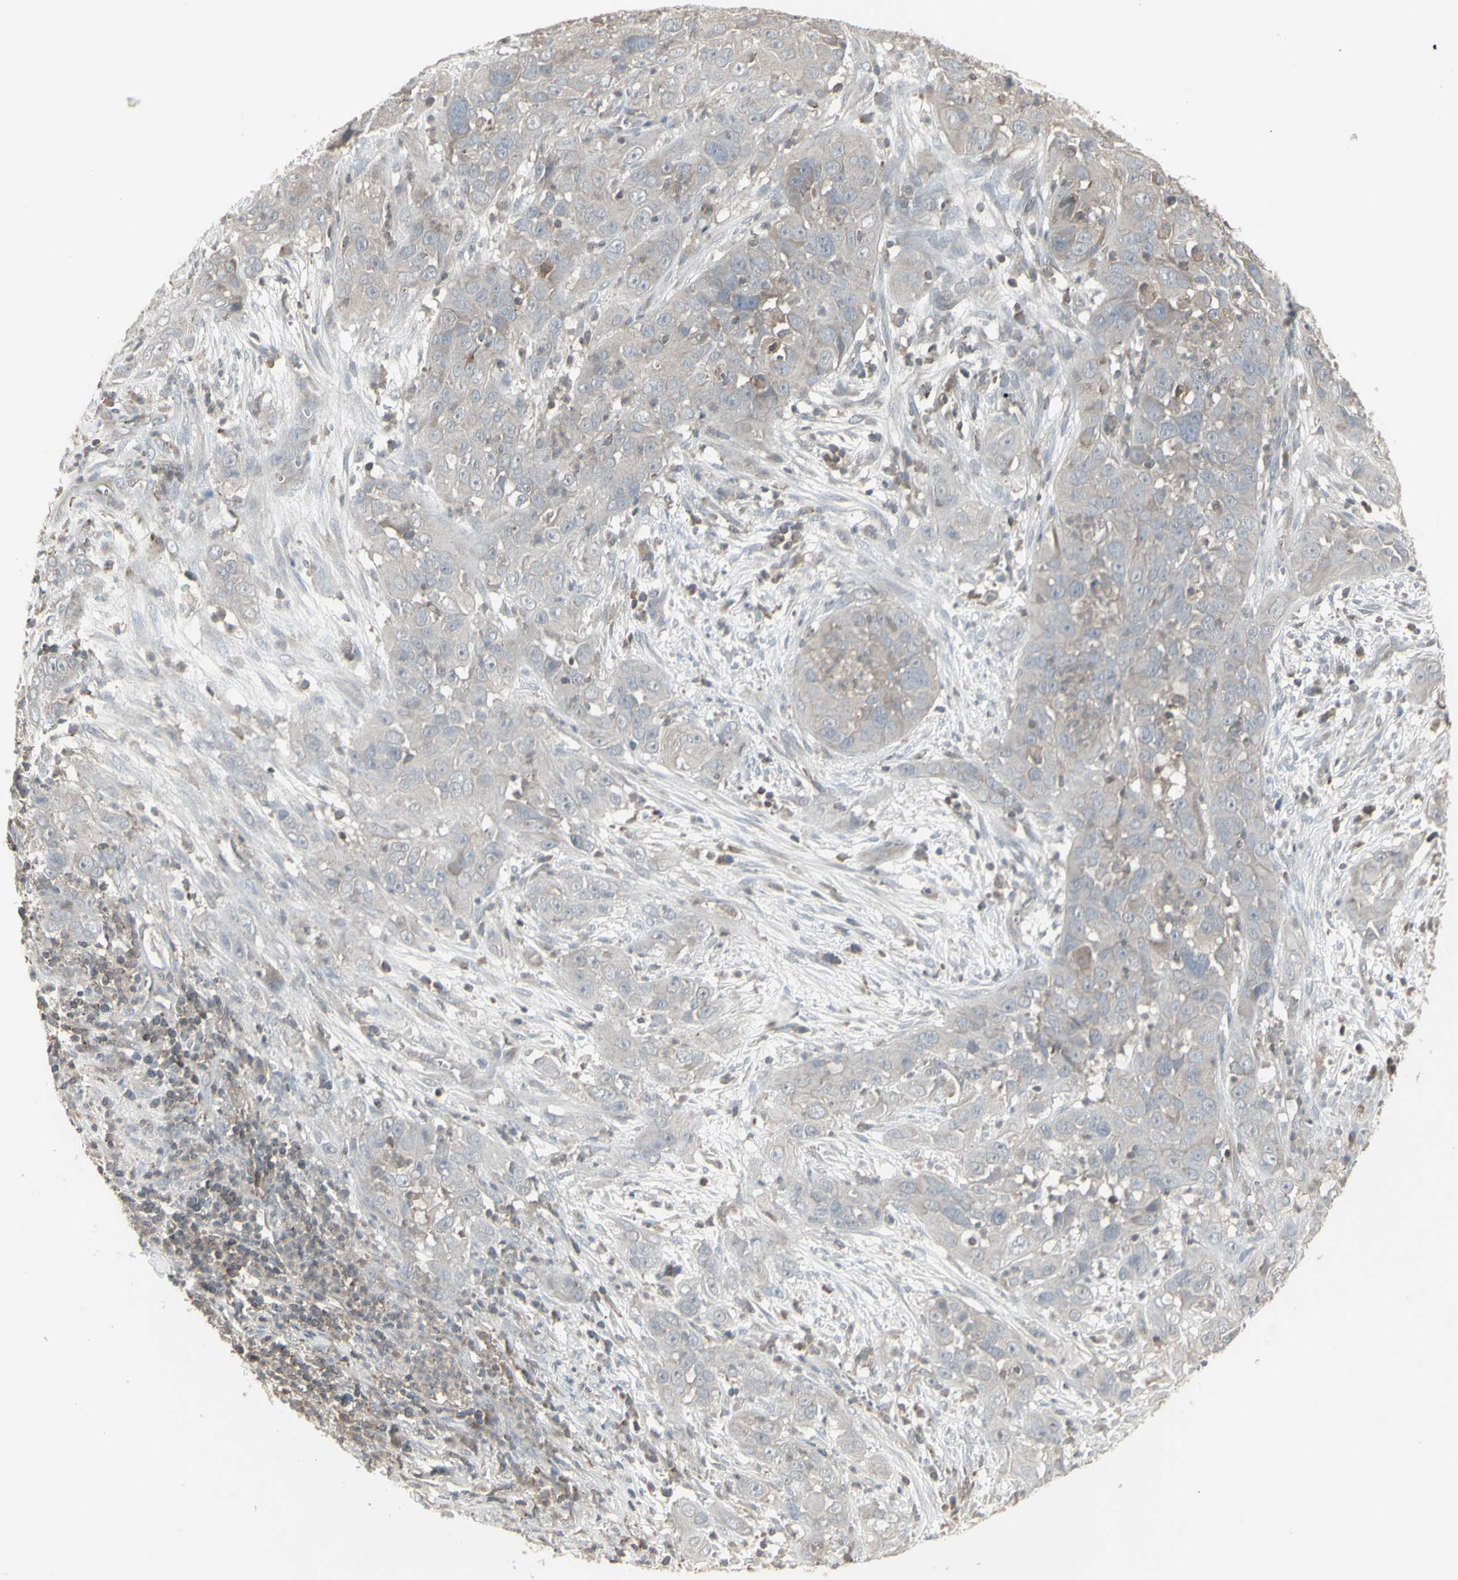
{"staining": {"intensity": "negative", "quantity": "none", "location": "none"}, "tissue": "cervical cancer", "cell_type": "Tumor cells", "image_type": "cancer", "snomed": [{"axis": "morphology", "description": "Squamous cell carcinoma, NOS"}, {"axis": "topography", "description": "Cervix"}], "caption": "Immunohistochemistry of human squamous cell carcinoma (cervical) demonstrates no positivity in tumor cells.", "gene": "CSK", "patient": {"sex": "female", "age": 32}}